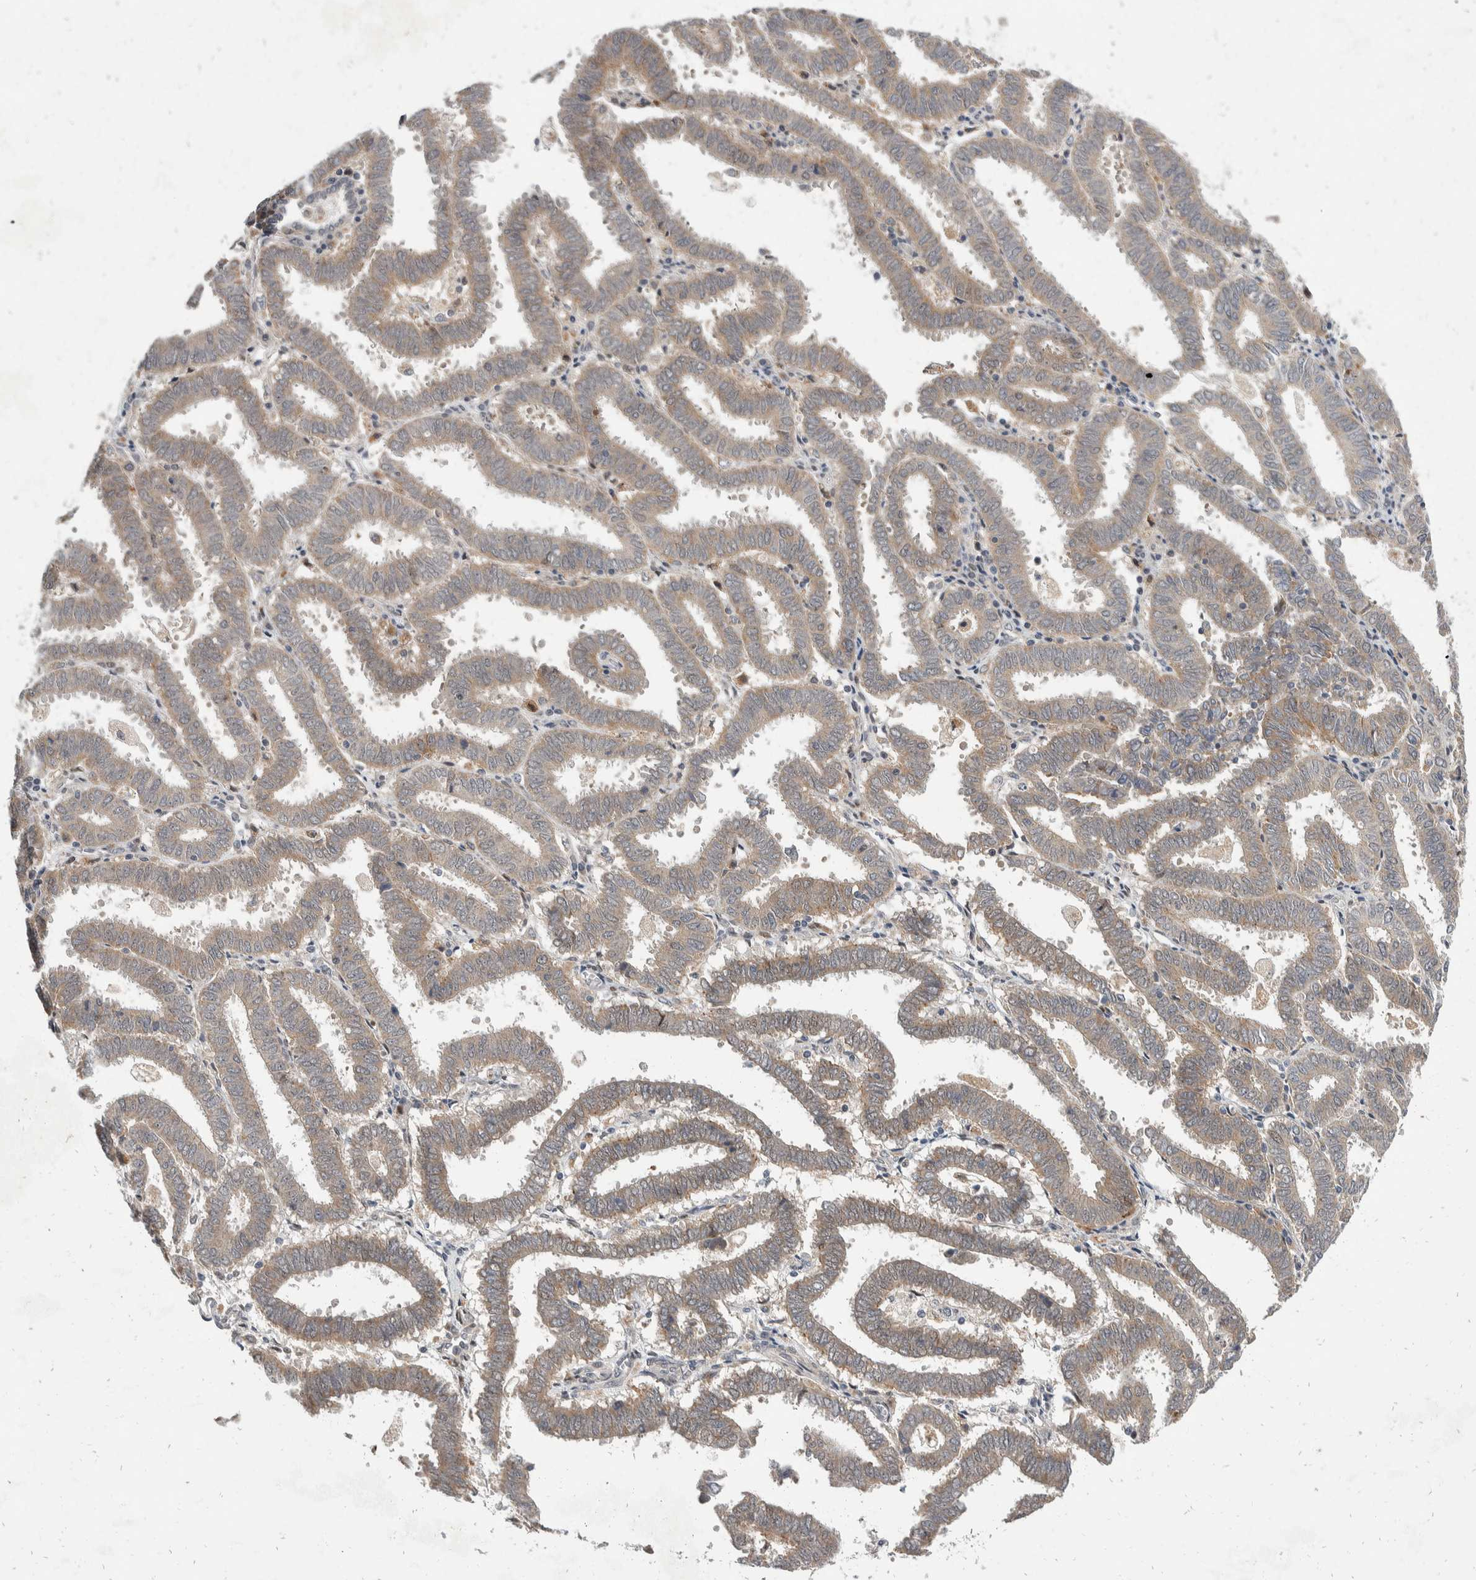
{"staining": {"intensity": "moderate", "quantity": "25%-75%", "location": "cytoplasmic/membranous,nuclear"}, "tissue": "endometrial cancer", "cell_type": "Tumor cells", "image_type": "cancer", "snomed": [{"axis": "morphology", "description": "Adenocarcinoma, NOS"}, {"axis": "topography", "description": "Uterus"}], "caption": "The histopathology image reveals staining of endometrial cancer (adenocarcinoma), revealing moderate cytoplasmic/membranous and nuclear protein staining (brown color) within tumor cells. (Stains: DAB in brown, nuclei in blue, Microscopy: brightfield microscopy at high magnification).", "gene": "ZNF703", "patient": {"sex": "female", "age": 83}}